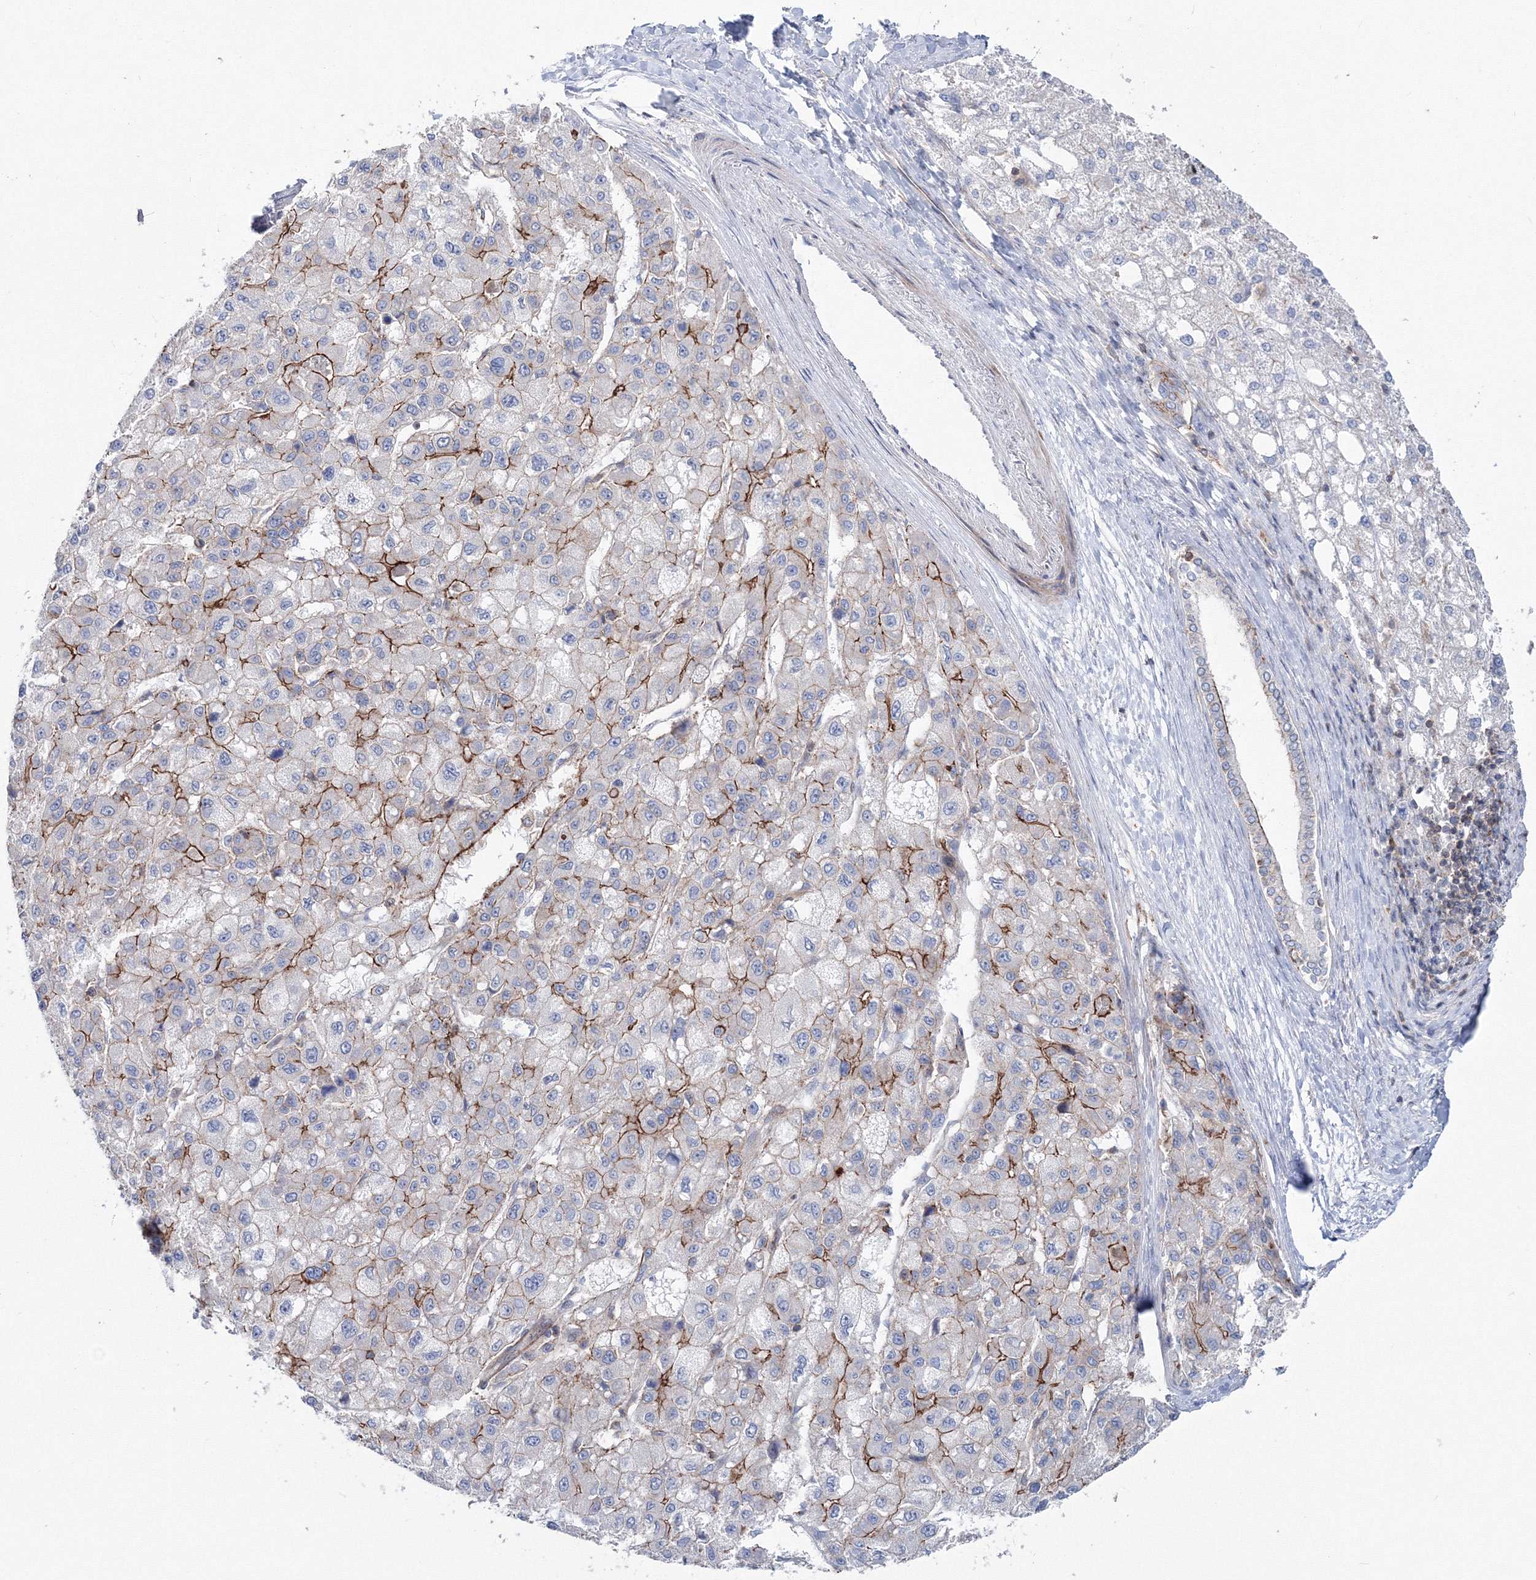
{"staining": {"intensity": "moderate", "quantity": "25%-75%", "location": "cytoplasmic/membranous"}, "tissue": "liver cancer", "cell_type": "Tumor cells", "image_type": "cancer", "snomed": [{"axis": "morphology", "description": "Carcinoma, Hepatocellular, NOS"}, {"axis": "topography", "description": "Liver"}], "caption": "The immunohistochemical stain highlights moderate cytoplasmic/membranous staining in tumor cells of liver hepatocellular carcinoma tissue. The protein is stained brown, and the nuclei are stained in blue (DAB IHC with brightfield microscopy, high magnification).", "gene": "GGA2", "patient": {"sex": "male", "age": 80}}